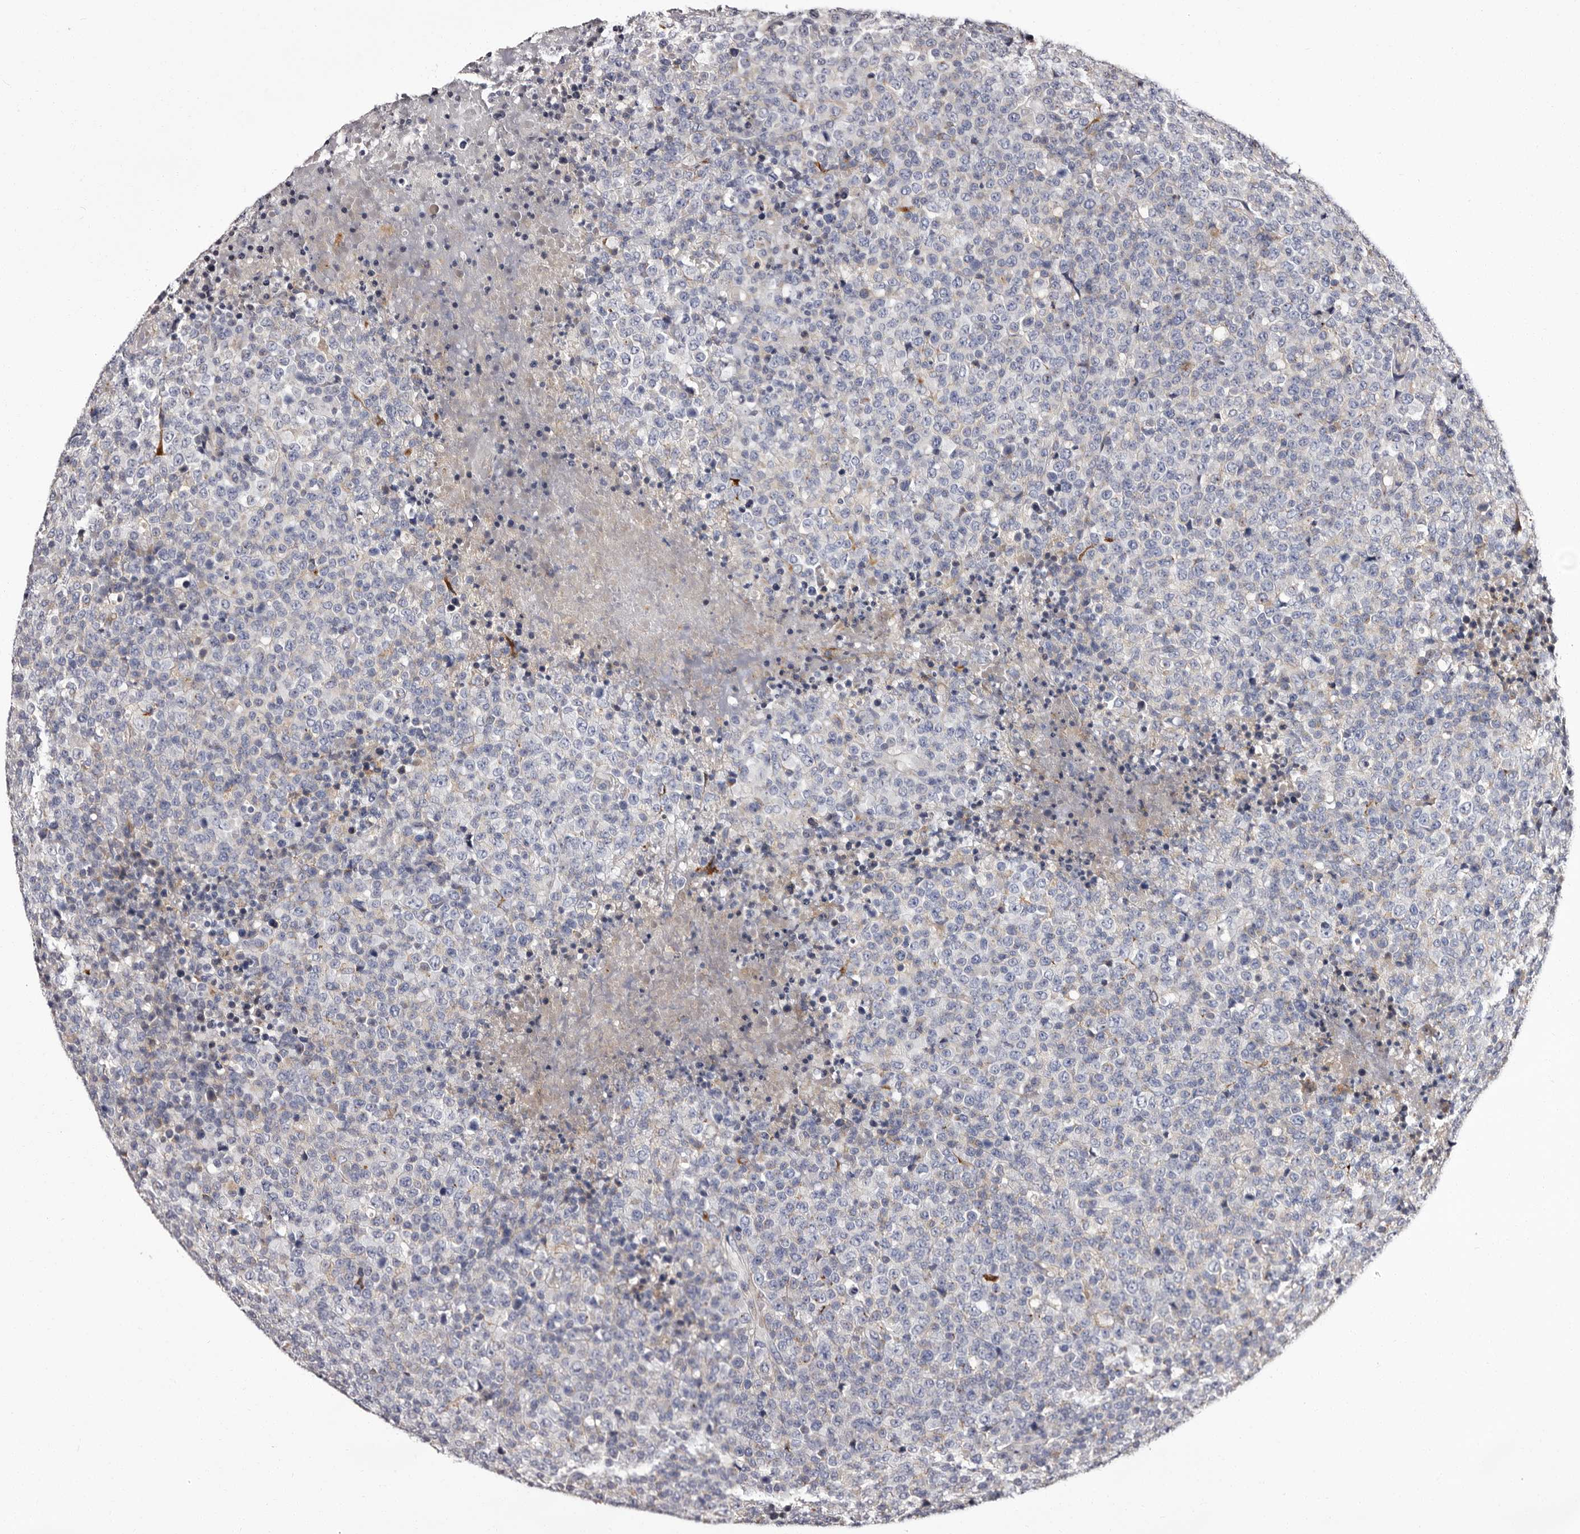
{"staining": {"intensity": "negative", "quantity": "none", "location": "none"}, "tissue": "lymphoma", "cell_type": "Tumor cells", "image_type": "cancer", "snomed": [{"axis": "morphology", "description": "Malignant lymphoma, non-Hodgkin's type, High grade"}, {"axis": "topography", "description": "Lymph node"}], "caption": "An image of human lymphoma is negative for staining in tumor cells.", "gene": "AUNIP", "patient": {"sex": "male", "age": 13}}